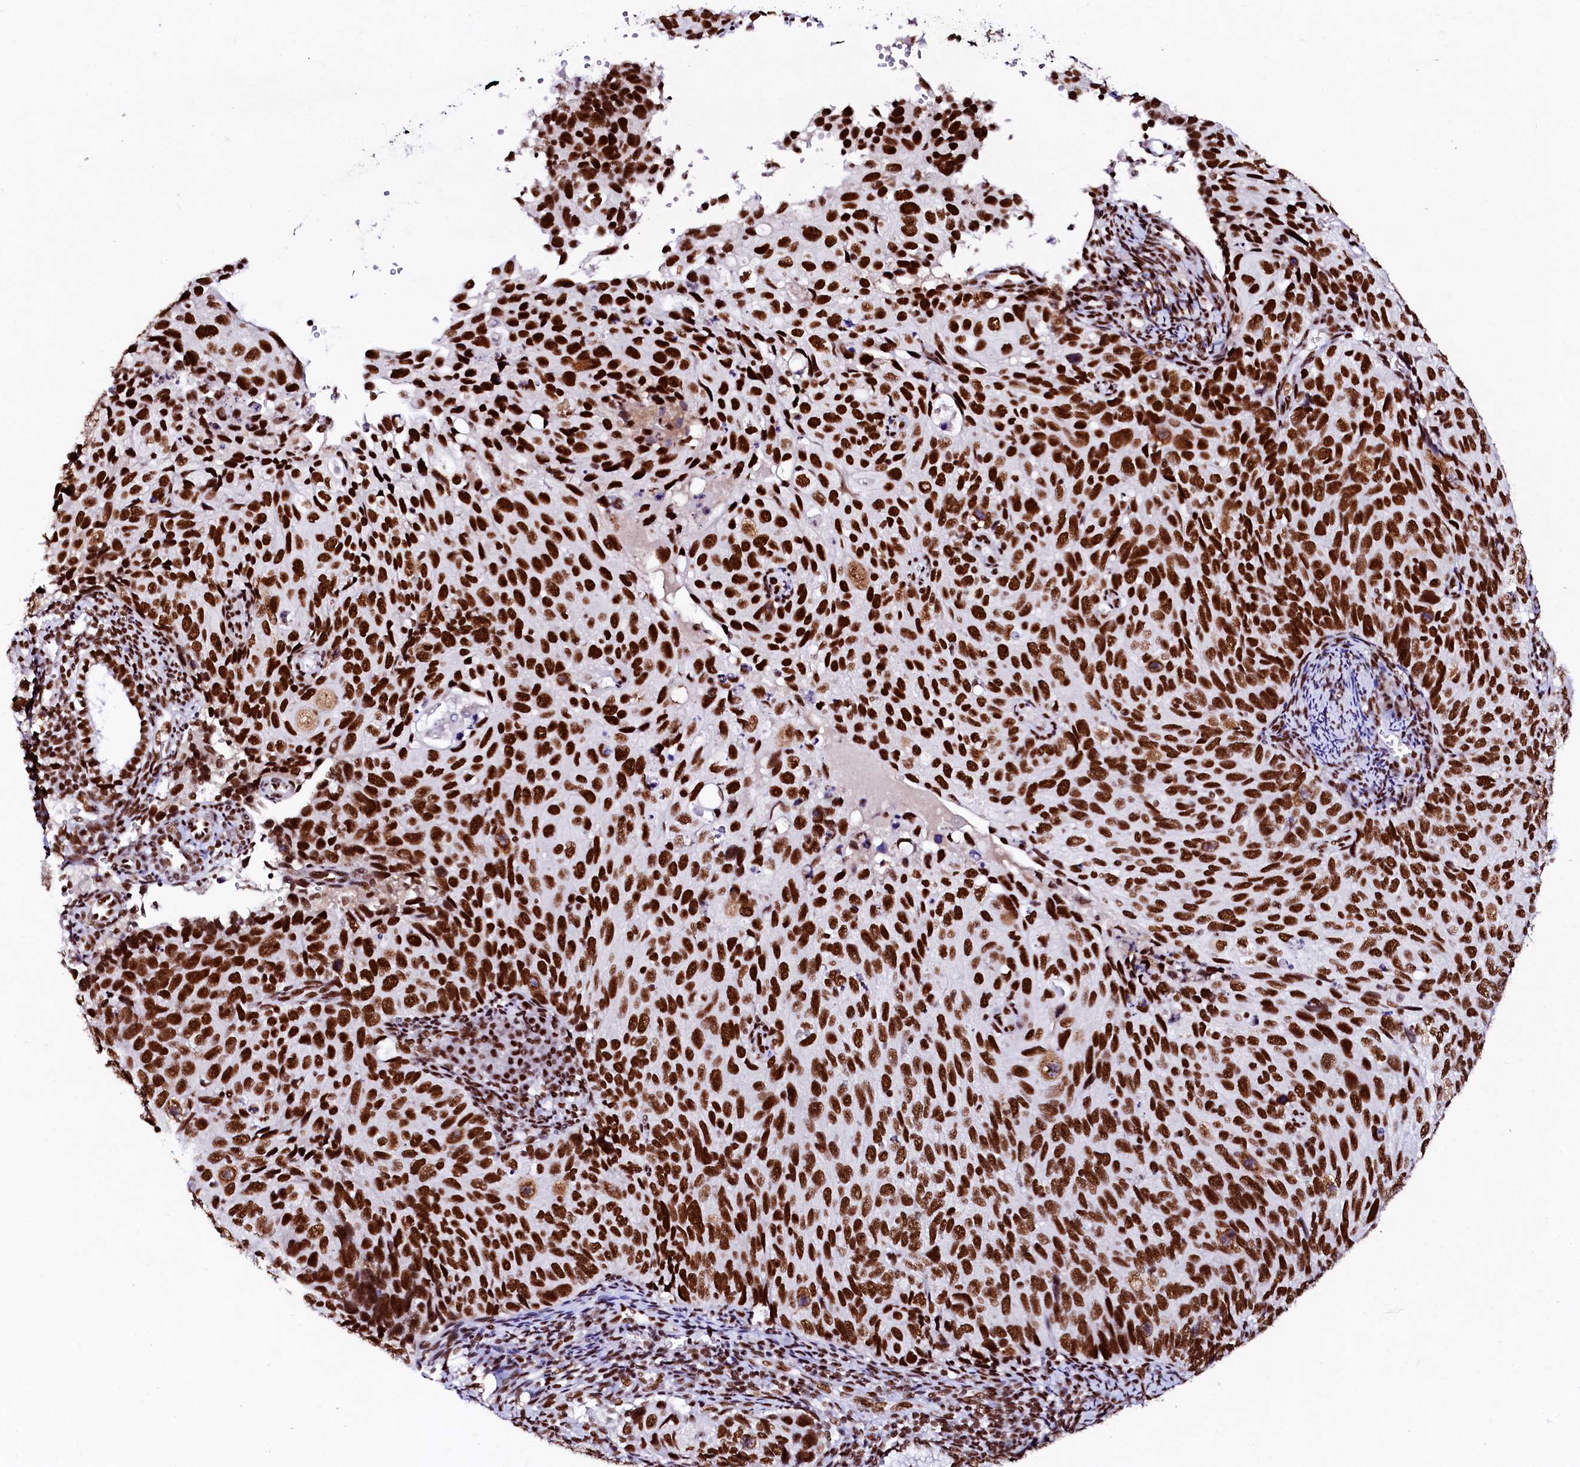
{"staining": {"intensity": "strong", "quantity": ">75%", "location": "nuclear"}, "tissue": "cervical cancer", "cell_type": "Tumor cells", "image_type": "cancer", "snomed": [{"axis": "morphology", "description": "Squamous cell carcinoma, NOS"}, {"axis": "topography", "description": "Cervix"}], "caption": "Tumor cells display high levels of strong nuclear positivity in about >75% of cells in human squamous cell carcinoma (cervical). The staining is performed using DAB (3,3'-diaminobenzidine) brown chromogen to label protein expression. The nuclei are counter-stained blue using hematoxylin.", "gene": "CPSF6", "patient": {"sex": "female", "age": 70}}